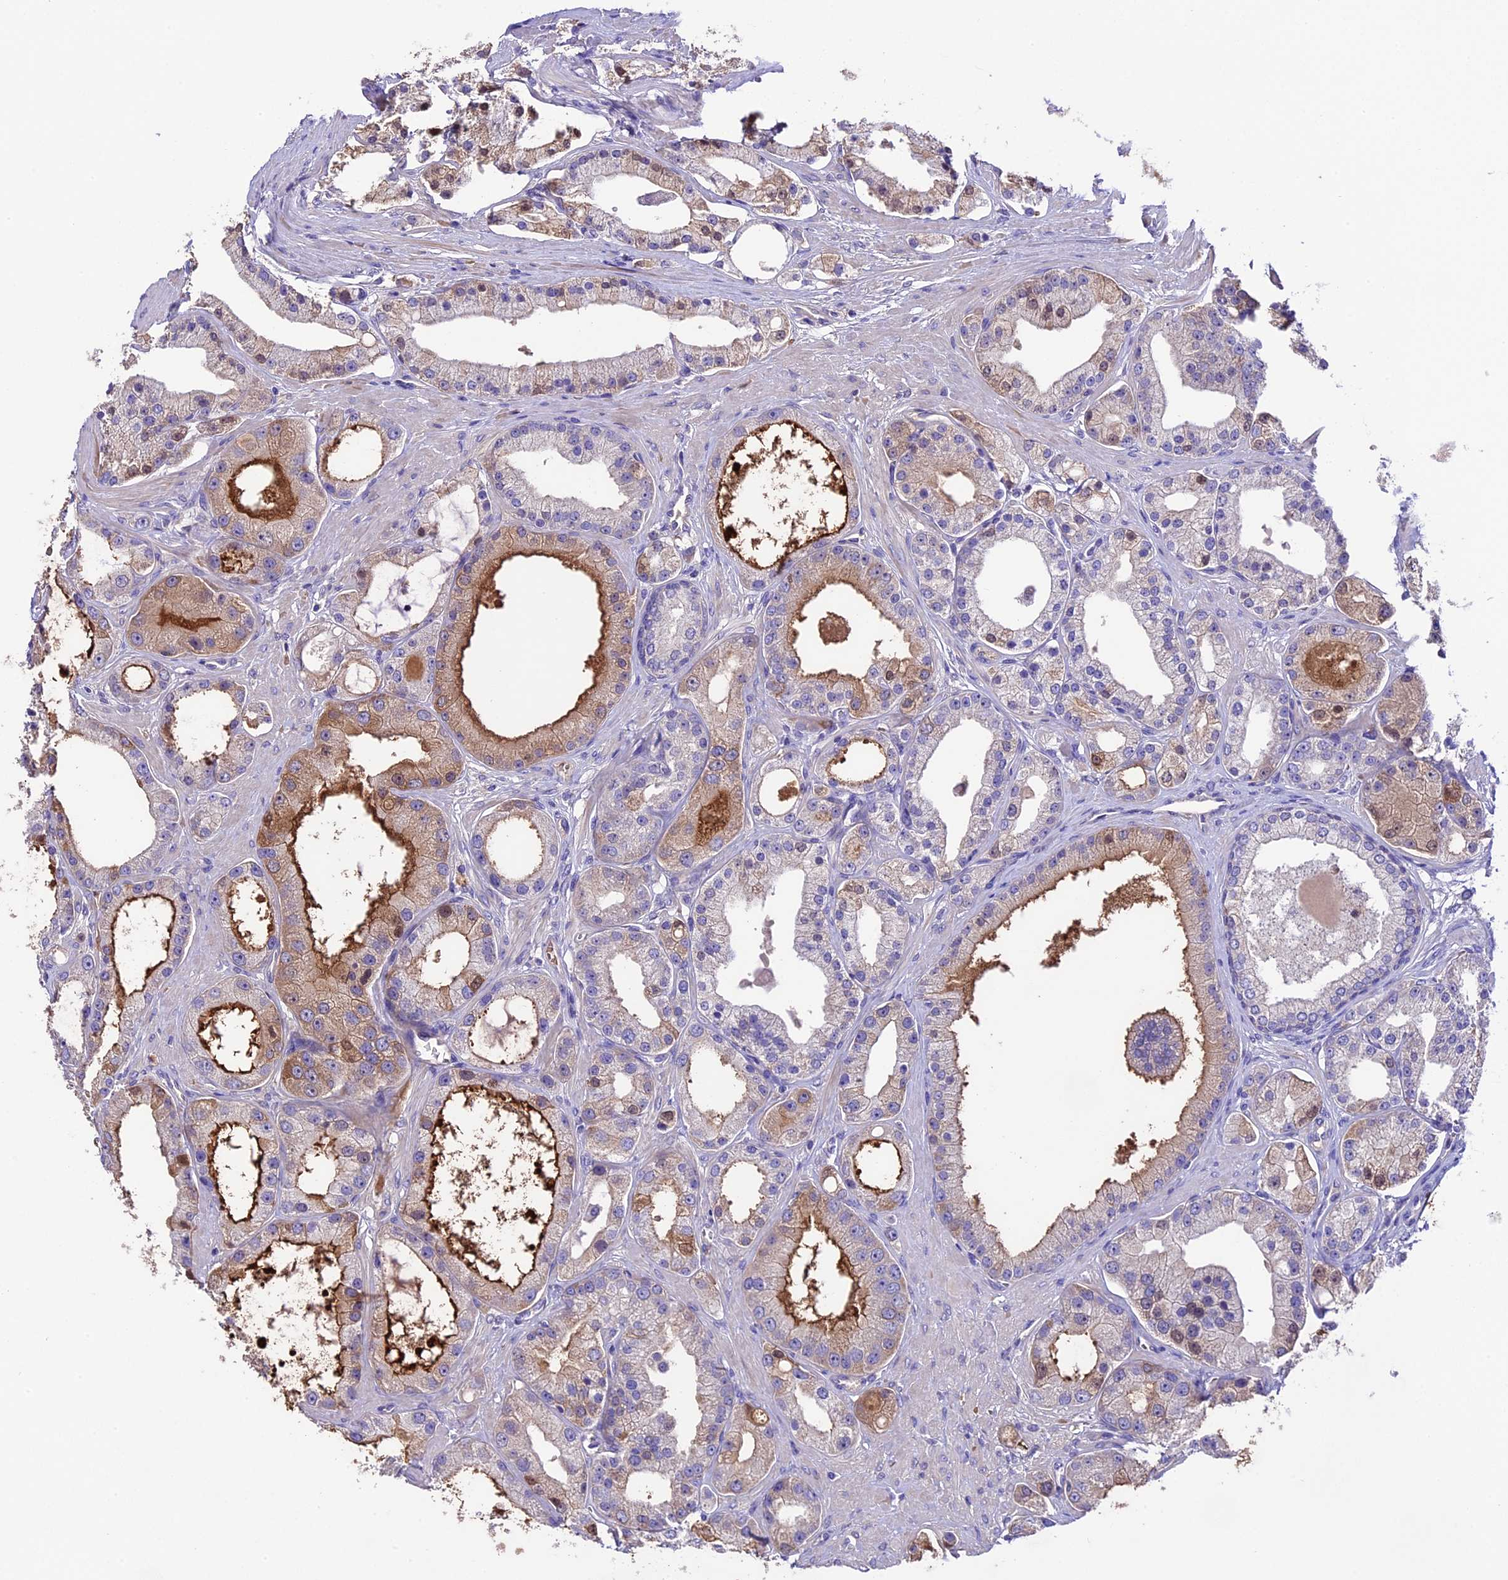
{"staining": {"intensity": "moderate", "quantity": "<25%", "location": "cytoplasmic/membranous"}, "tissue": "prostate cancer", "cell_type": "Tumor cells", "image_type": "cancer", "snomed": [{"axis": "morphology", "description": "Adenocarcinoma, Low grade"}, {"axis": "topography", "description": "Prostate"}], "caption": "This is a photomicrograph of IHC staining of prostate cancer (low-grade adenocarcinoma), which shows moderate expression in the cytoplasmic/membranous of tumor cells.", "gene": "TCP11L2", "patient": {"sex": "male", "age": 67}}